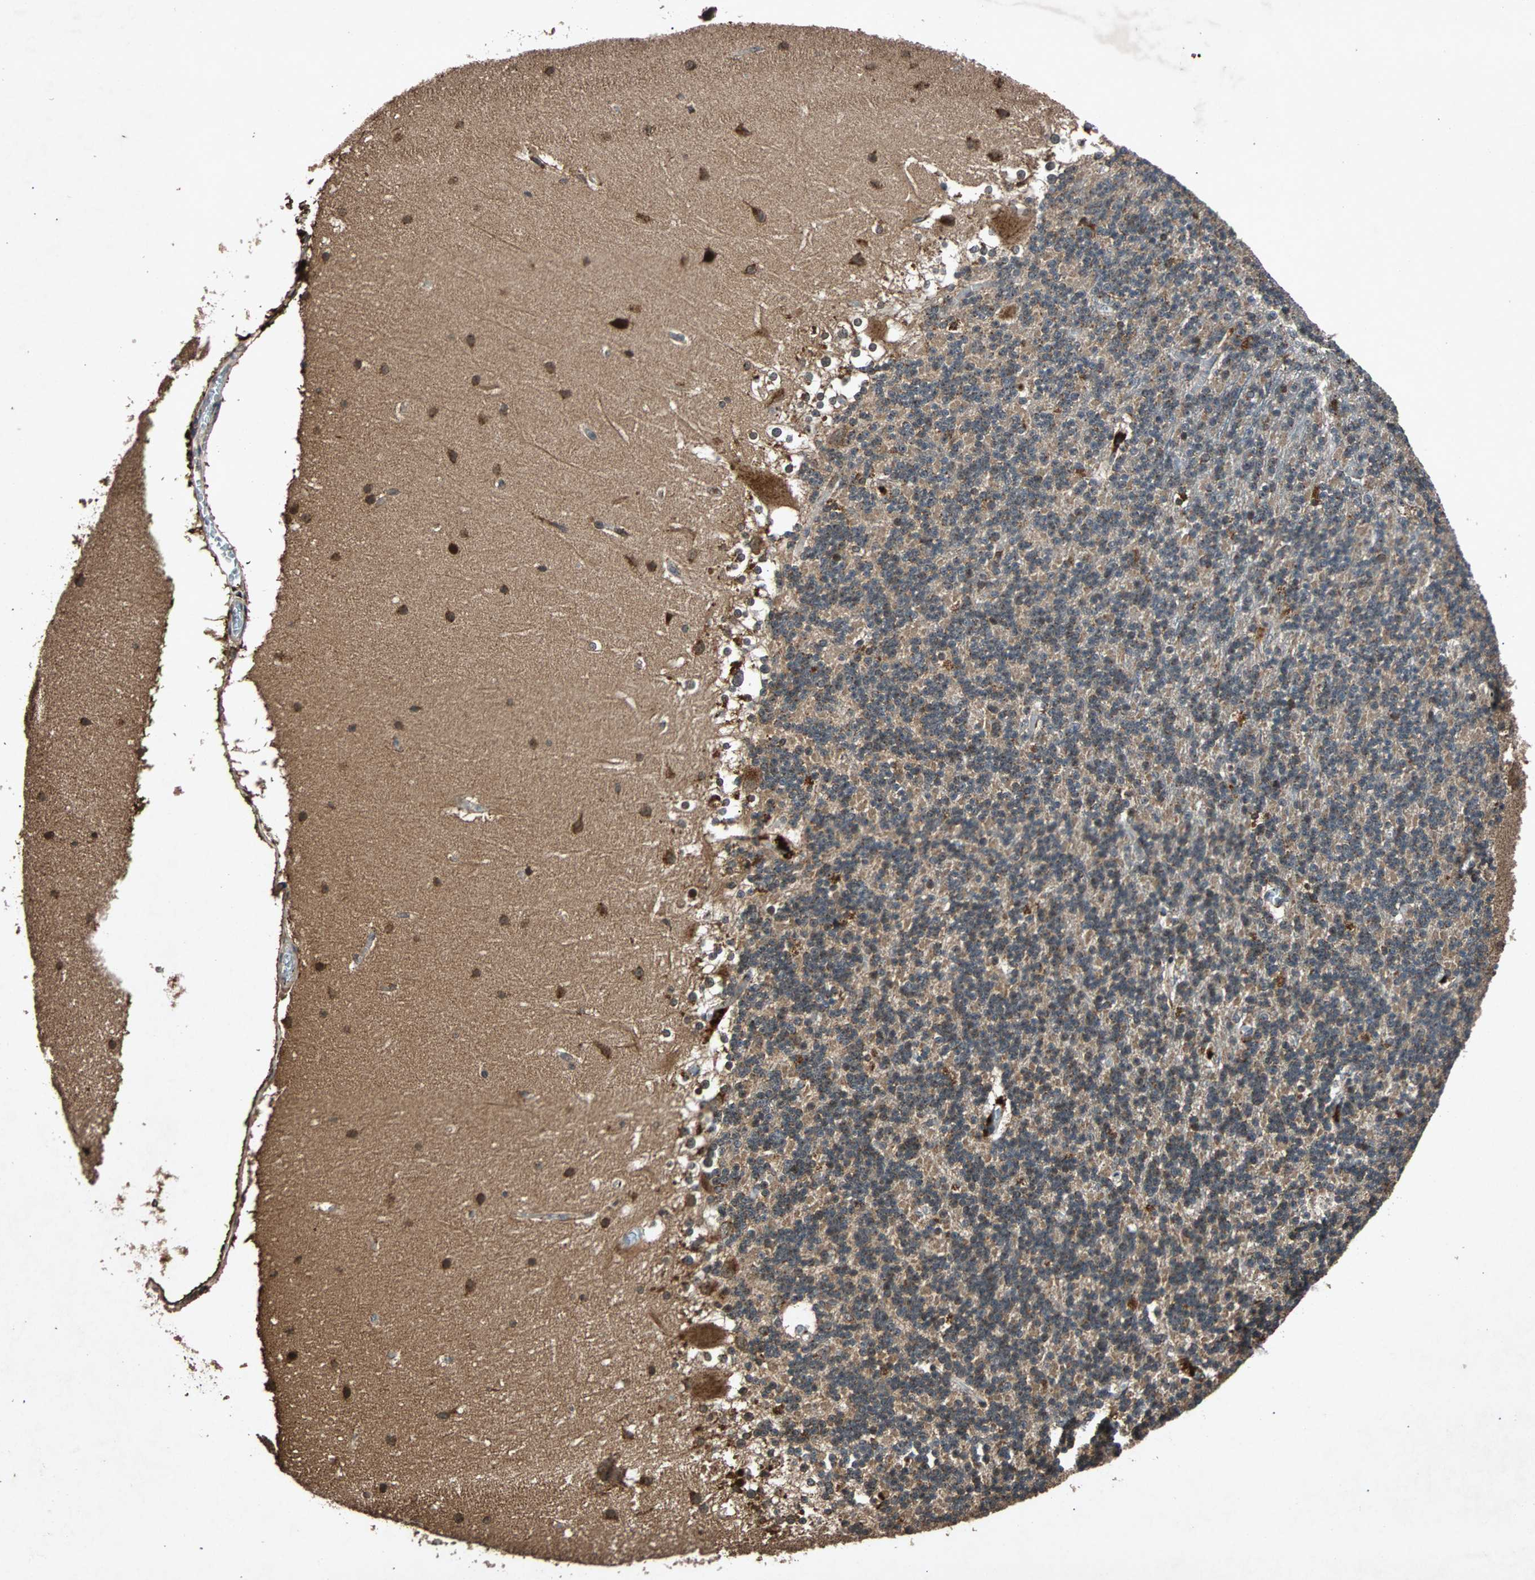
{"staining": {"intensity": "moderate", "quantity": "25%-75%", "location": "cytoplasmic/membranous"}, "tissue": "cerebellum", "cell_type": "Cells in granular layer", "image_type": "normal", "snomed": [{"axis": "morphology", "description": "Normal tissue, NOS"}, {"axis": "topography", "description": "Cerebellum"}], "caption": "Cells in granular layer exhibit medium levels of moderate cytoplasmic/membranous positivity in about 25%-75% of cells in benign human cerebellum.", "gene": "USP31", "patient": {"sex": "female", "age": 19}}